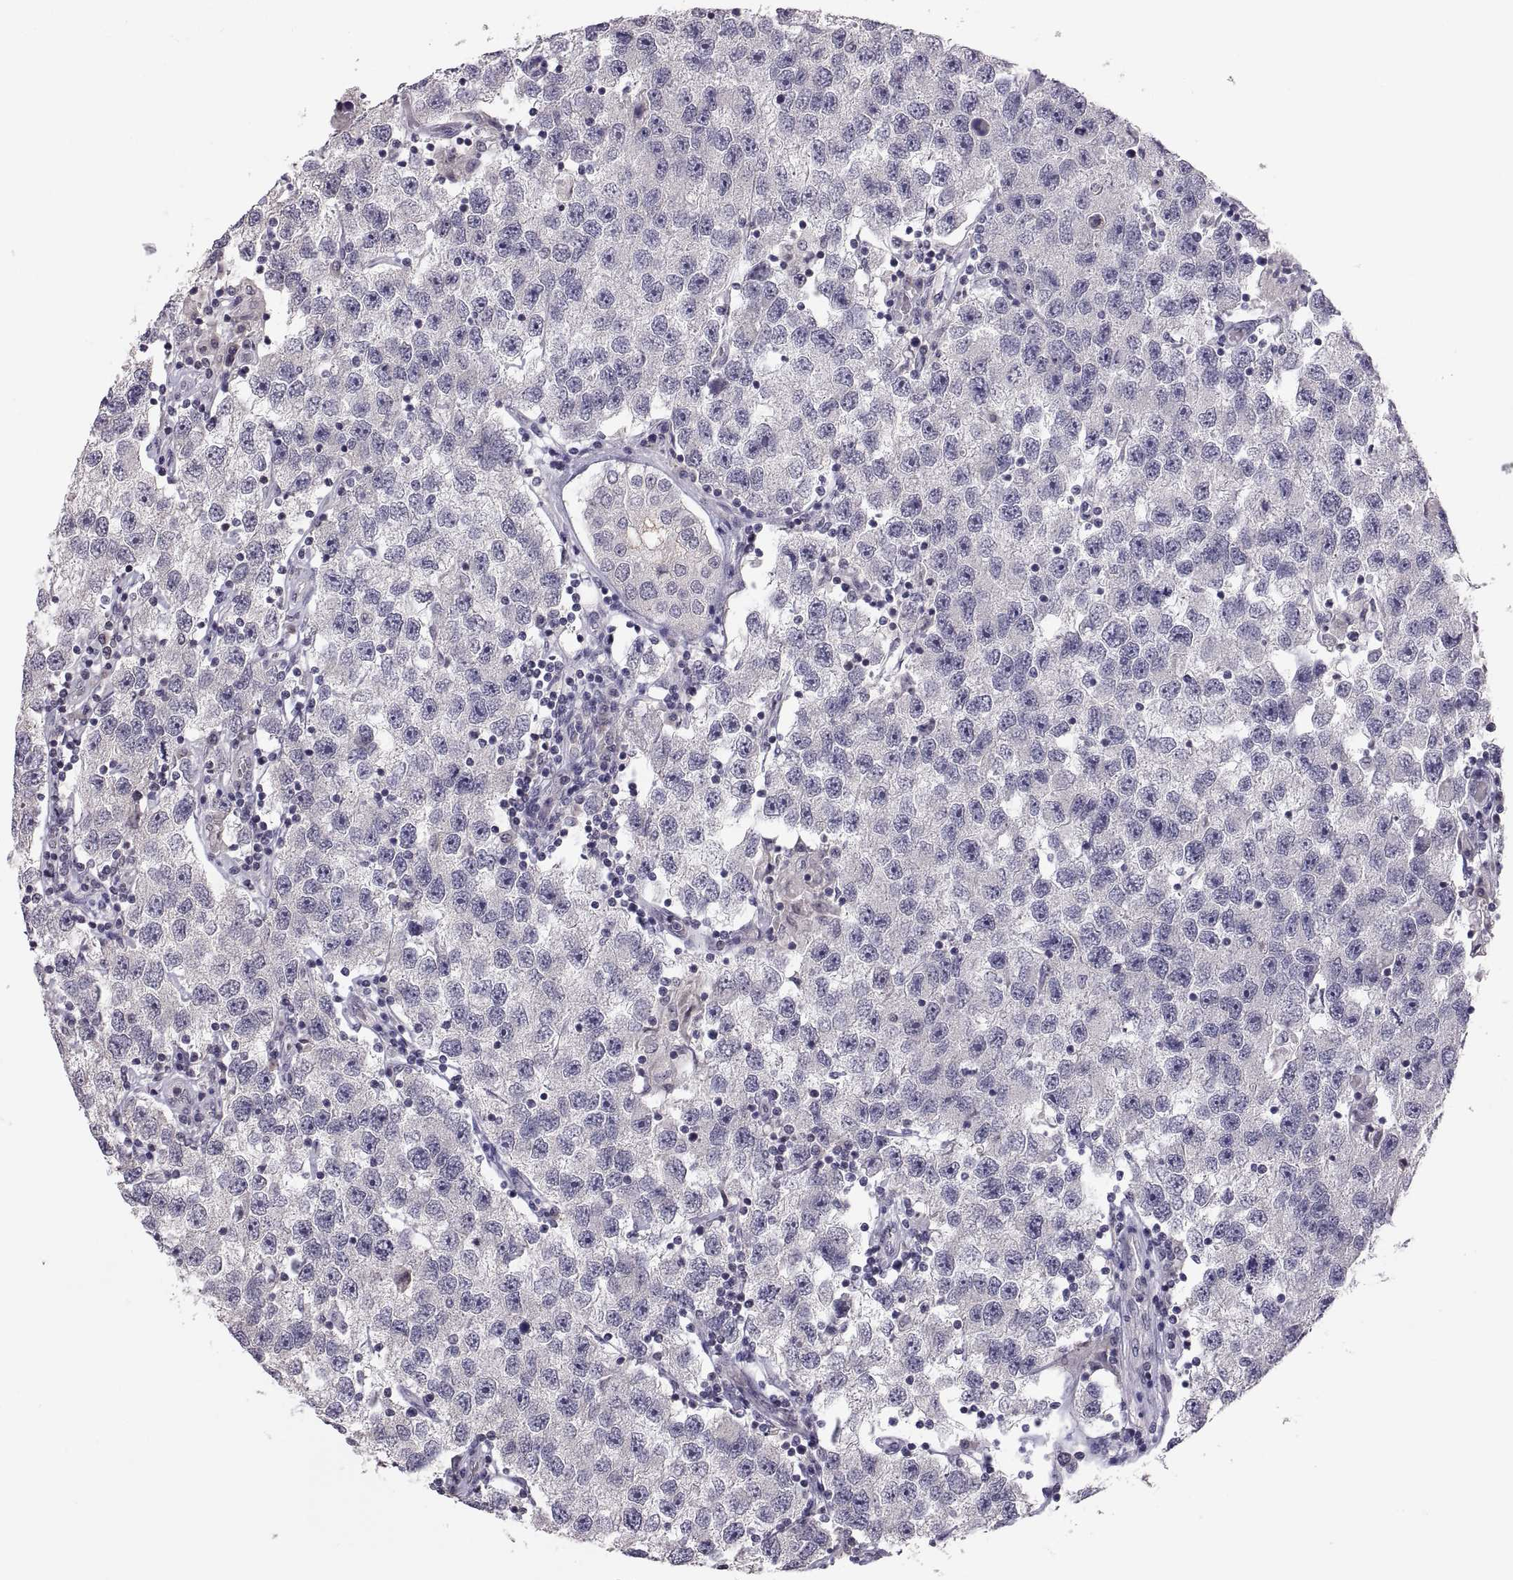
{"staining": {"intensity": "negative", "quantity": "none", "location": "none"}, "tissue": "testis cancer", "cell_type": "Tumor cells", "image_type": "cancer", "snomed": [{"axis": "morphology", "description": "Seminoma, NOS"}, {"axis": "topography", "description": "Testis"}], "caption": "Image shows no significant protein expression in tumor cells of testis cancer.", "gene": "PAX2", "patient": {"sex": "male", "age": 26}}